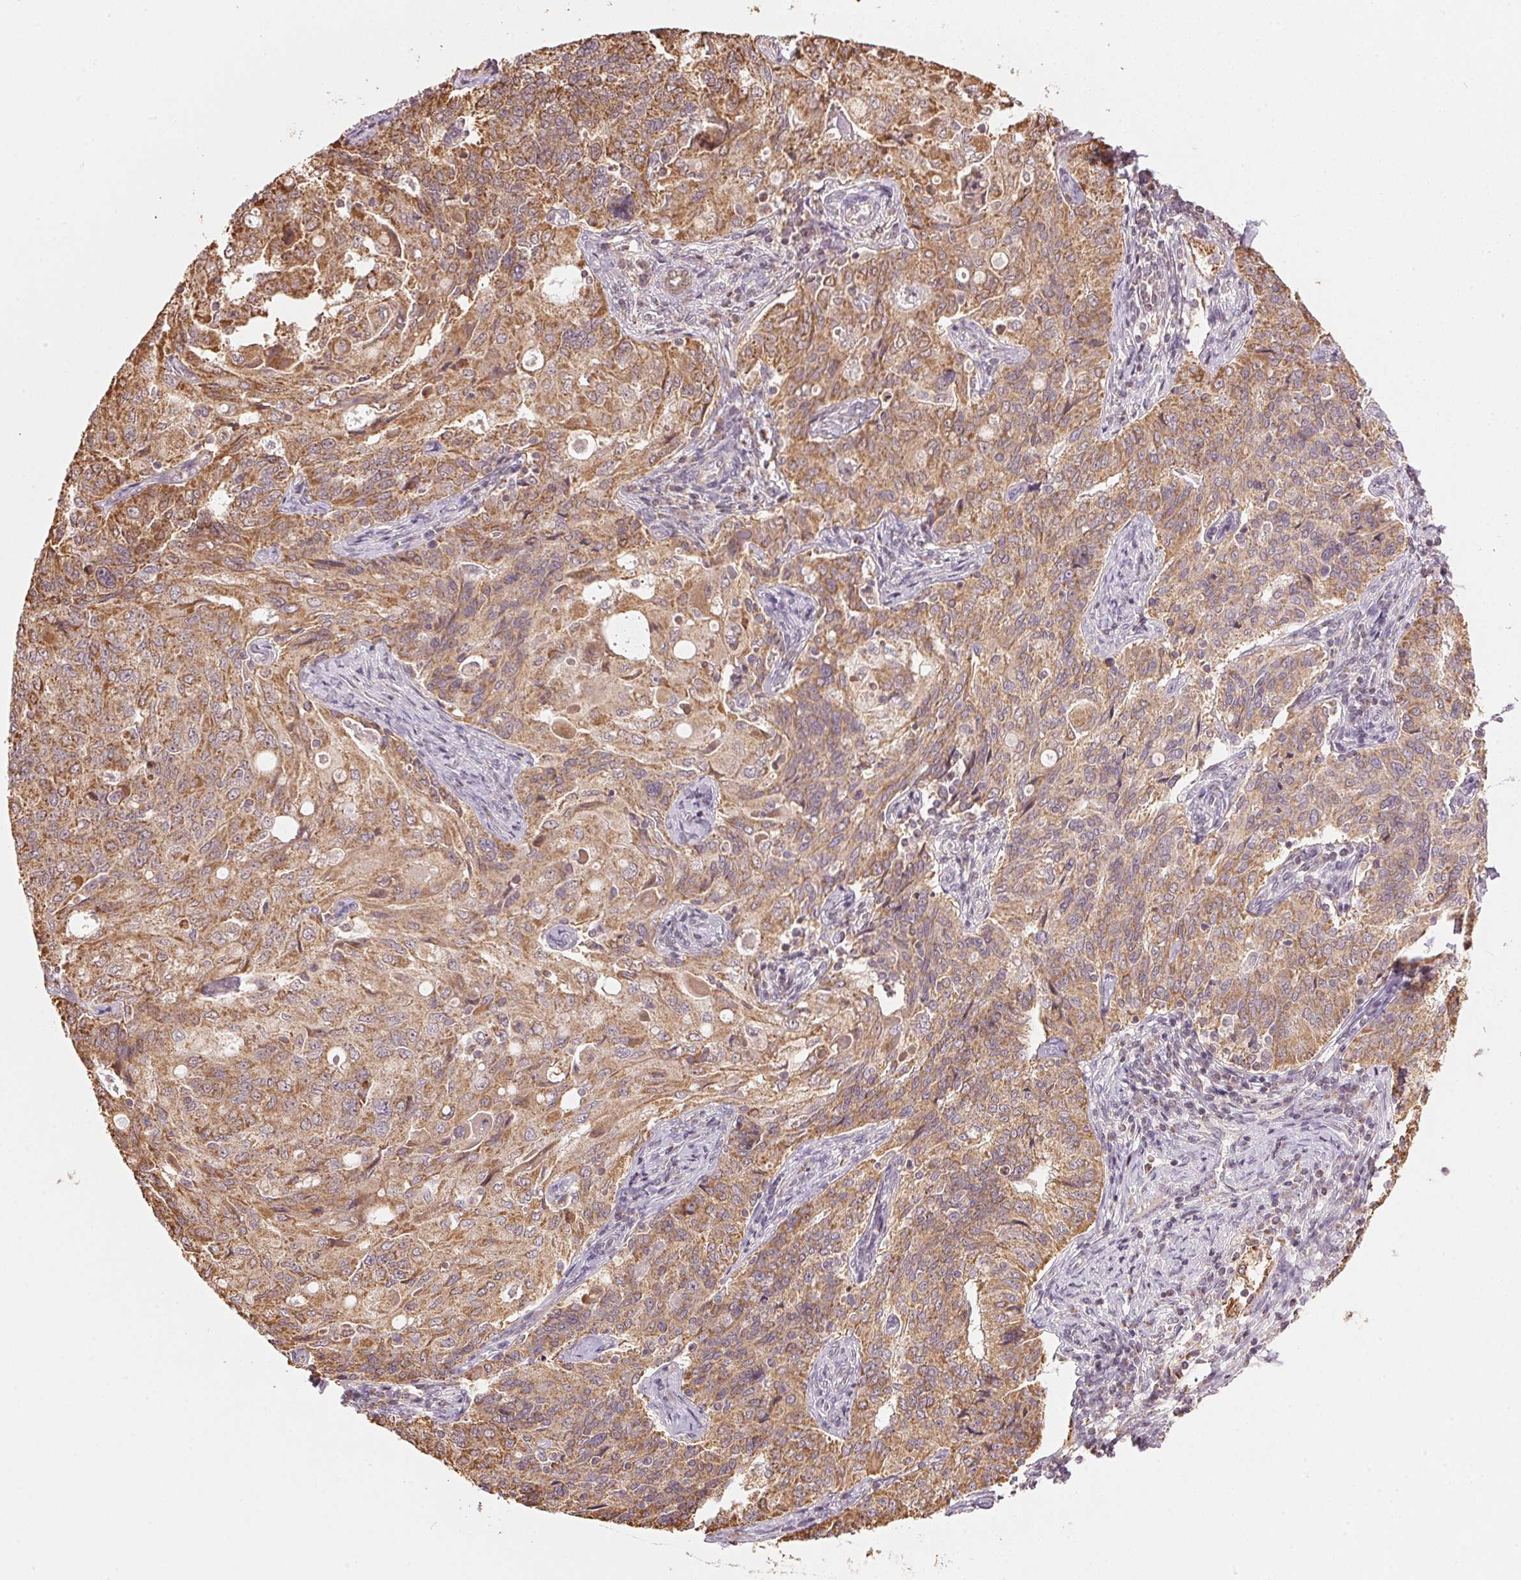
{"staining": {"intensity": "moderate", "quantity": ">75%", "location": "cytoplasmic/membranous"}, "tissue": "endometrial cancer", "cell_type": "Tumor cells", "image_type": "cancer", "snomed": [{"axis": "morphology", "description": "Adenocarcinoma, NOS"}, {"axis": "topography", "description": "Endometrium"}], "caption": "Endometrial cancer (adenocarcinoma) was stained to show a protein in brown. There is medium levels of moderate cytoplasmic/membranous positivity in approximately >75% of tumor cells. (Stains: DAB in brown, nuclei in blue, Microscopy: brightfield microscopy at high magnification).", "gene": "ARHGAP6", "patient": {"sex": "female", "age": 43}}